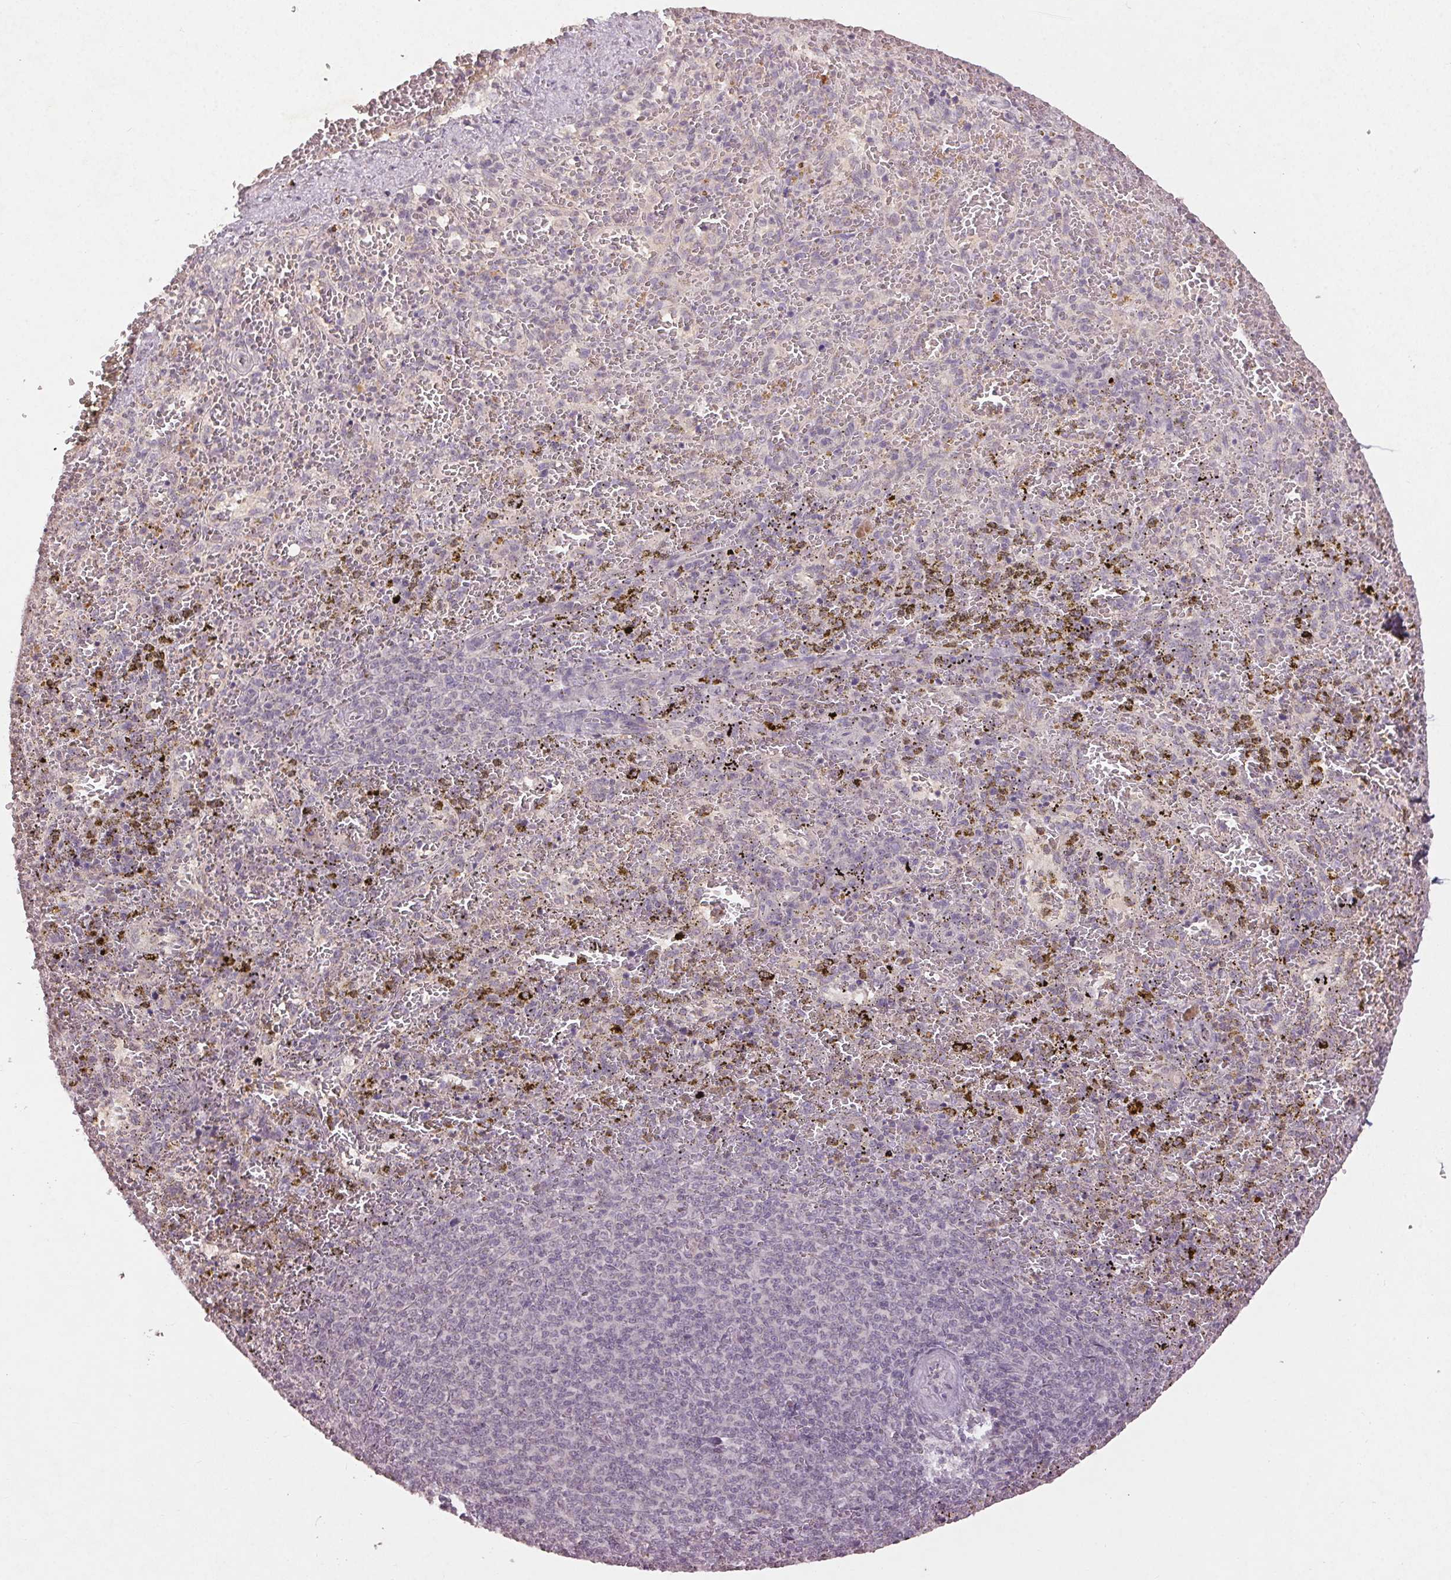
{"staining": {"intensity": "negative", "quantity": "none", "location": "none"}, "tissue": "spleen", "cell_type": "Cells in red pulp", "image_type": "normal", "snomed": [{"axis": "morphology", "description": "Normal tissue, NOS"}, {"axis": "topography", "description": "Spleen"}], "caption": "A micrograph of spleen stained for a protein shows no brown staining in cells in red pulp. The staining is performed using DAB brown chromogen with nuclei counter-stained in using hematoxylin.", "gene": "ENSG00000255641", "patient": {"sex": "female", "age": 50}}